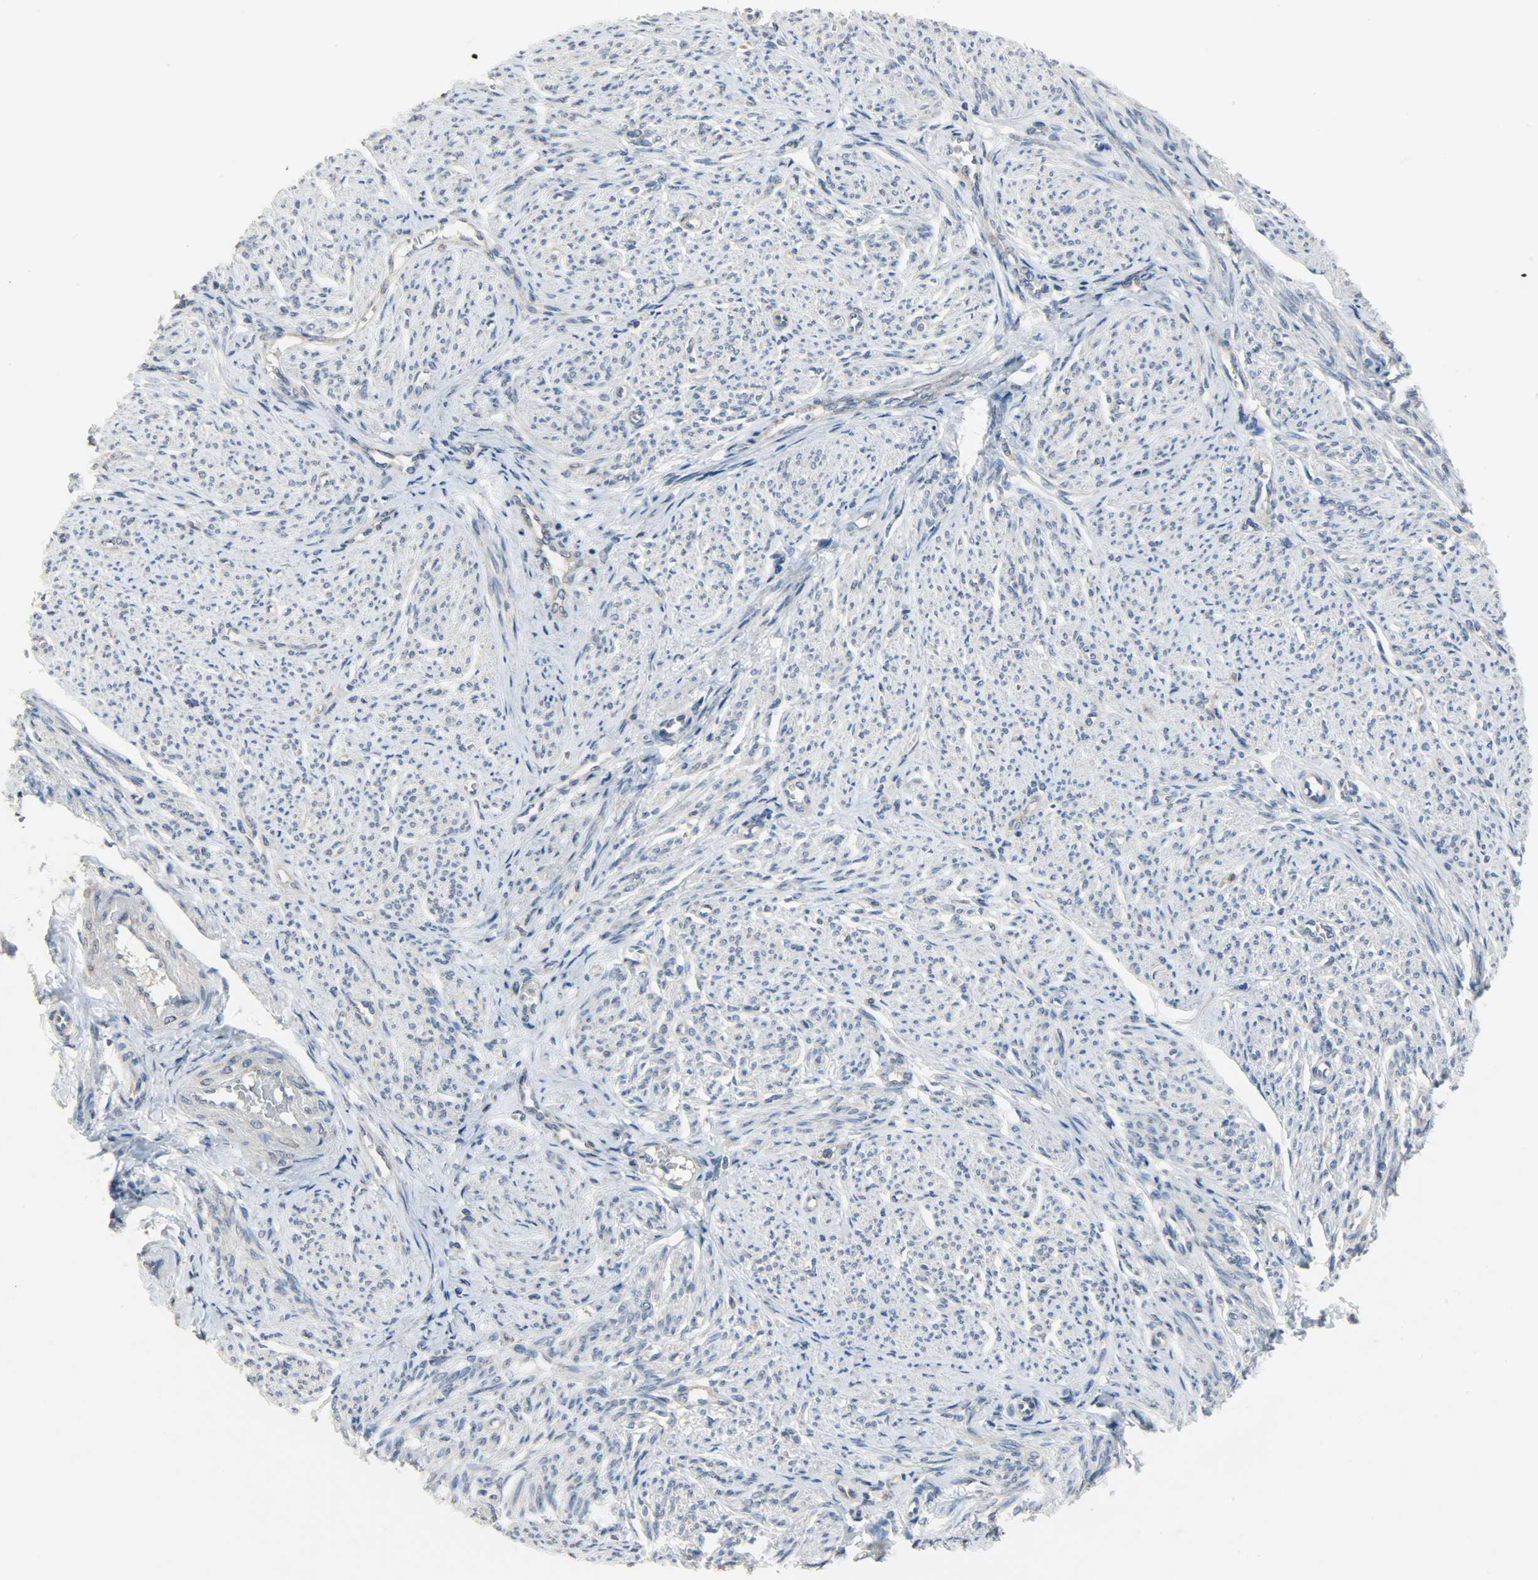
{"staining": {"intensity": "moderate", "quantity": "25%-75%", "location": "cytoplasmic/membranous"}, "tissue": "smooth muscle", "cell_type": "Smooth muscle cells", "image_type": "normal", "snomed": [{"axis": "morphology", "description": "Normal tissue, NOS"}, {"axis": "topography", "description": "Smooth muscle"}], "caption": "Smooth muscle was stained to show a protein in brown. There is medium levels of moderate cytoplasmic/membranous expression in approximately 25%-75% of smooth muscle cells. (brown staining indicates protein expression, while blue staining denotes nuclei).", "gene": "TRIM21", "patient": {"sex": "female", "age": 65}}